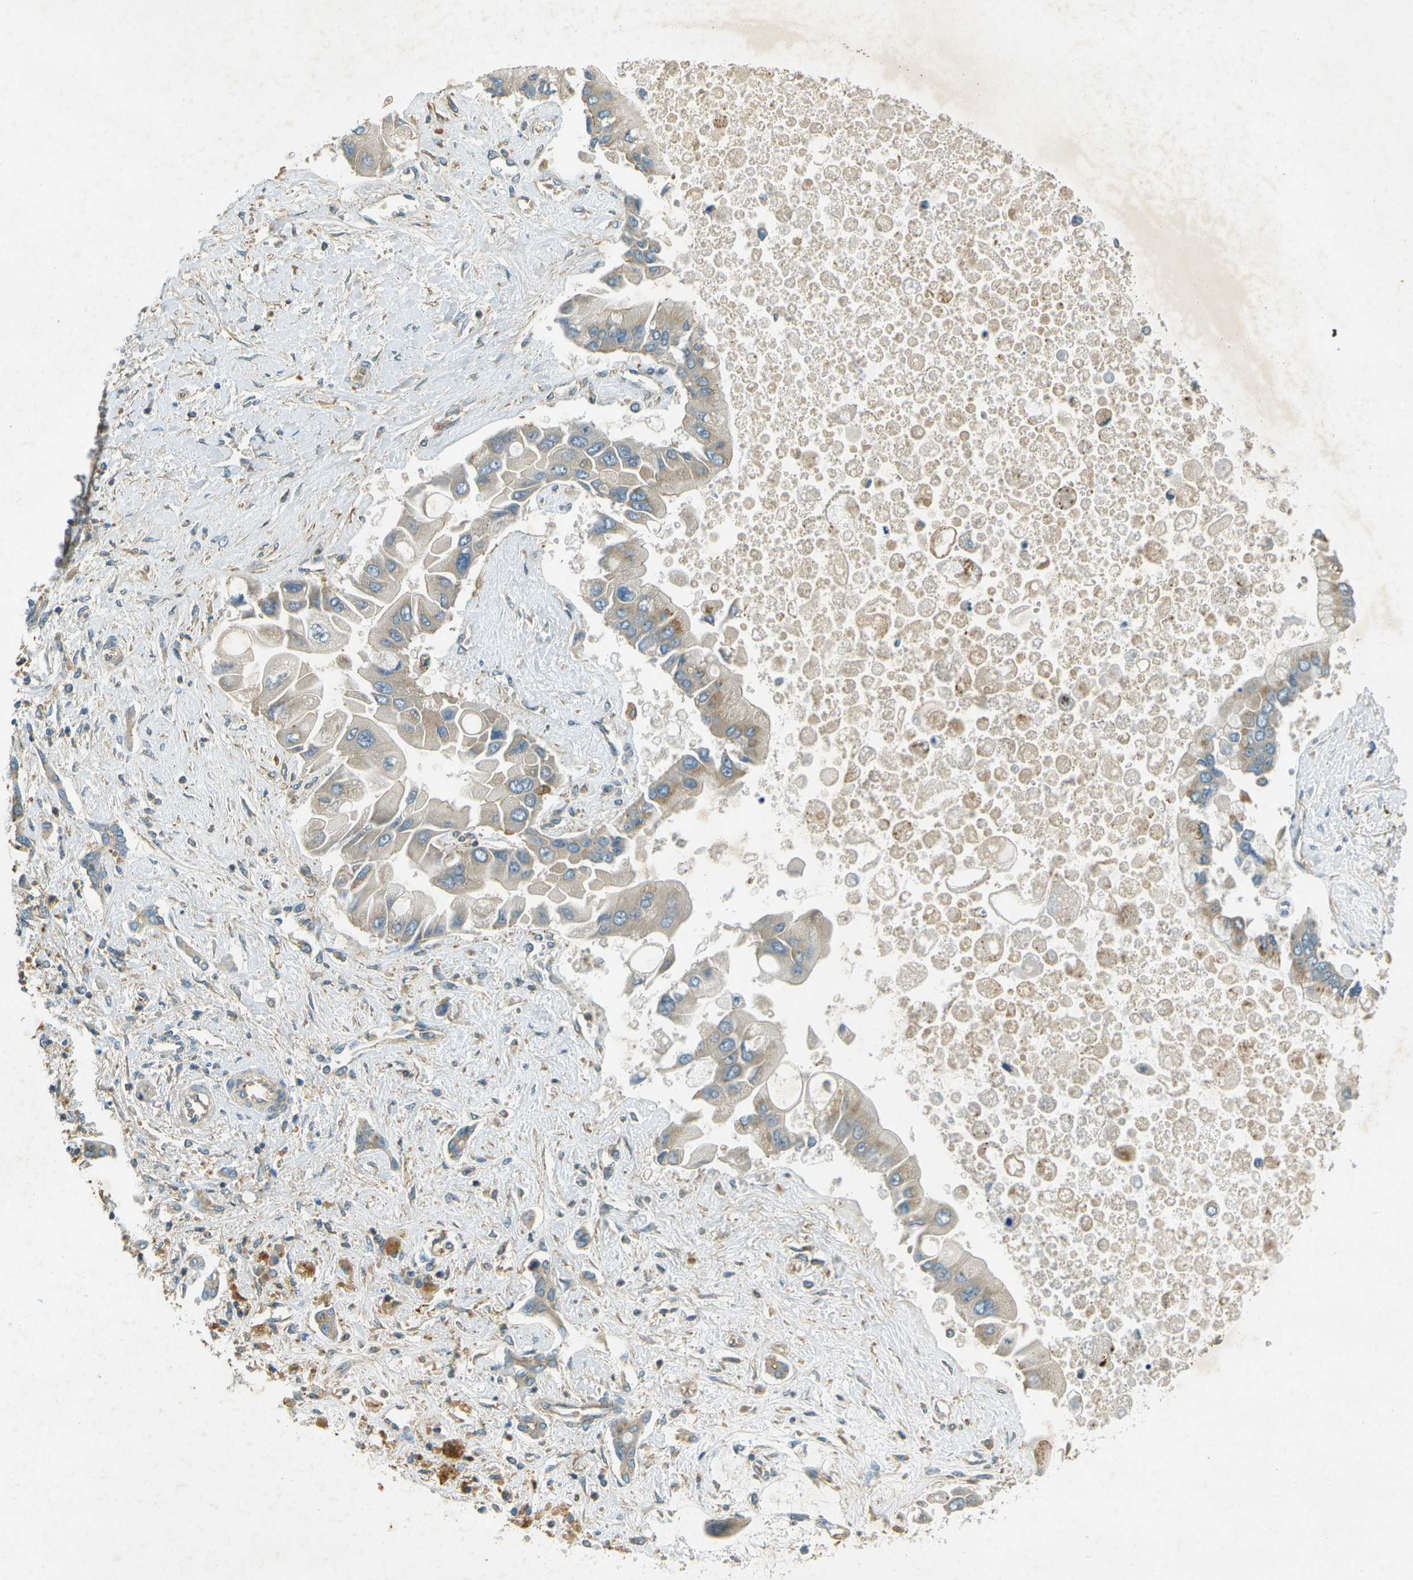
{"staining": {"intensity": "moderate", "quantity": "<25%", "location": "cytoplasmic/membranous"}, "tissue": "liver cancer", "cell_type": "Tumor cells", "image_type": "cancer", "snomed": [{"axis": "morphology", "description": "Cholangiocarcinoma"}, {"axis": "topography", "description": "Liver"}], "caption": "The image exhibits immunohistochemical staining of cholangiocarcinoma (liver). There is moderate cytoplasmic/membranous staining is seen in approximately <25% of tumor cells.", "gene": "NUDT4", "patient": {"sex": "male", "age": 50}}